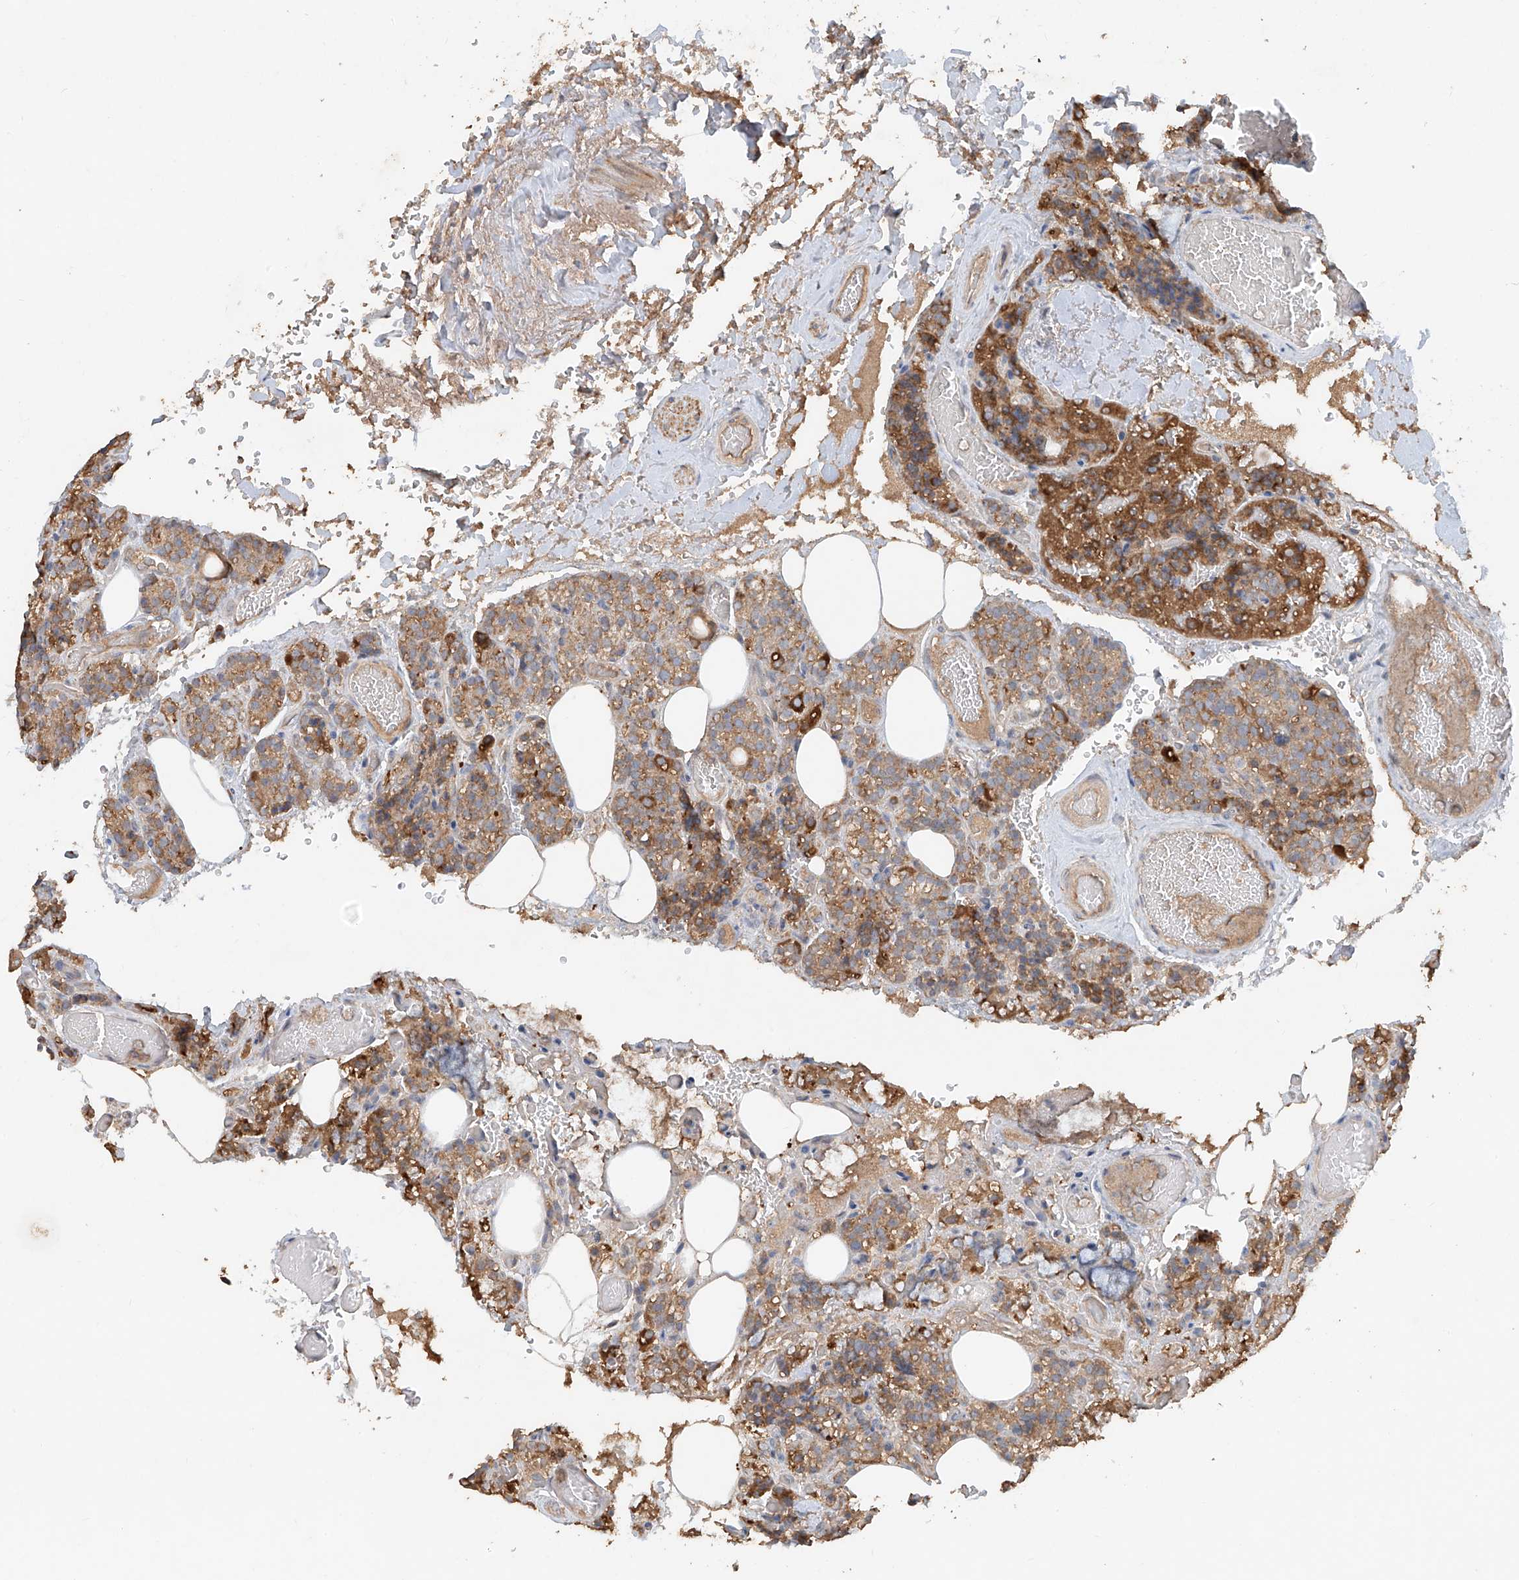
{"staining": {"intensity": "moderate", "quantity": ">75%", "location": "cytoplasmic/membranous"}, "tissue": "parathyroid gland", "cell_type": "Glandular cells", "image_type": "normal", "snomed": [{"axis": "morphology", "description": "Normal tissue, NOS"}, {"axis": "topography", "description": "Parathyroid gland"}], "caption": "IHC staining of normal parathyroid gland, which exhibits medium levels of moderate cytoplasmic/membranous positivity in about >75% of glandular cells indicating moderate cytoplasmic/membranous protein staining. The staining was performed using DAB (brown) for protein detection and nuclei were counterstained in hematoxylin (blue).", "gene": "GNB1L", "patient": {"sex": "male", "age": 87}}